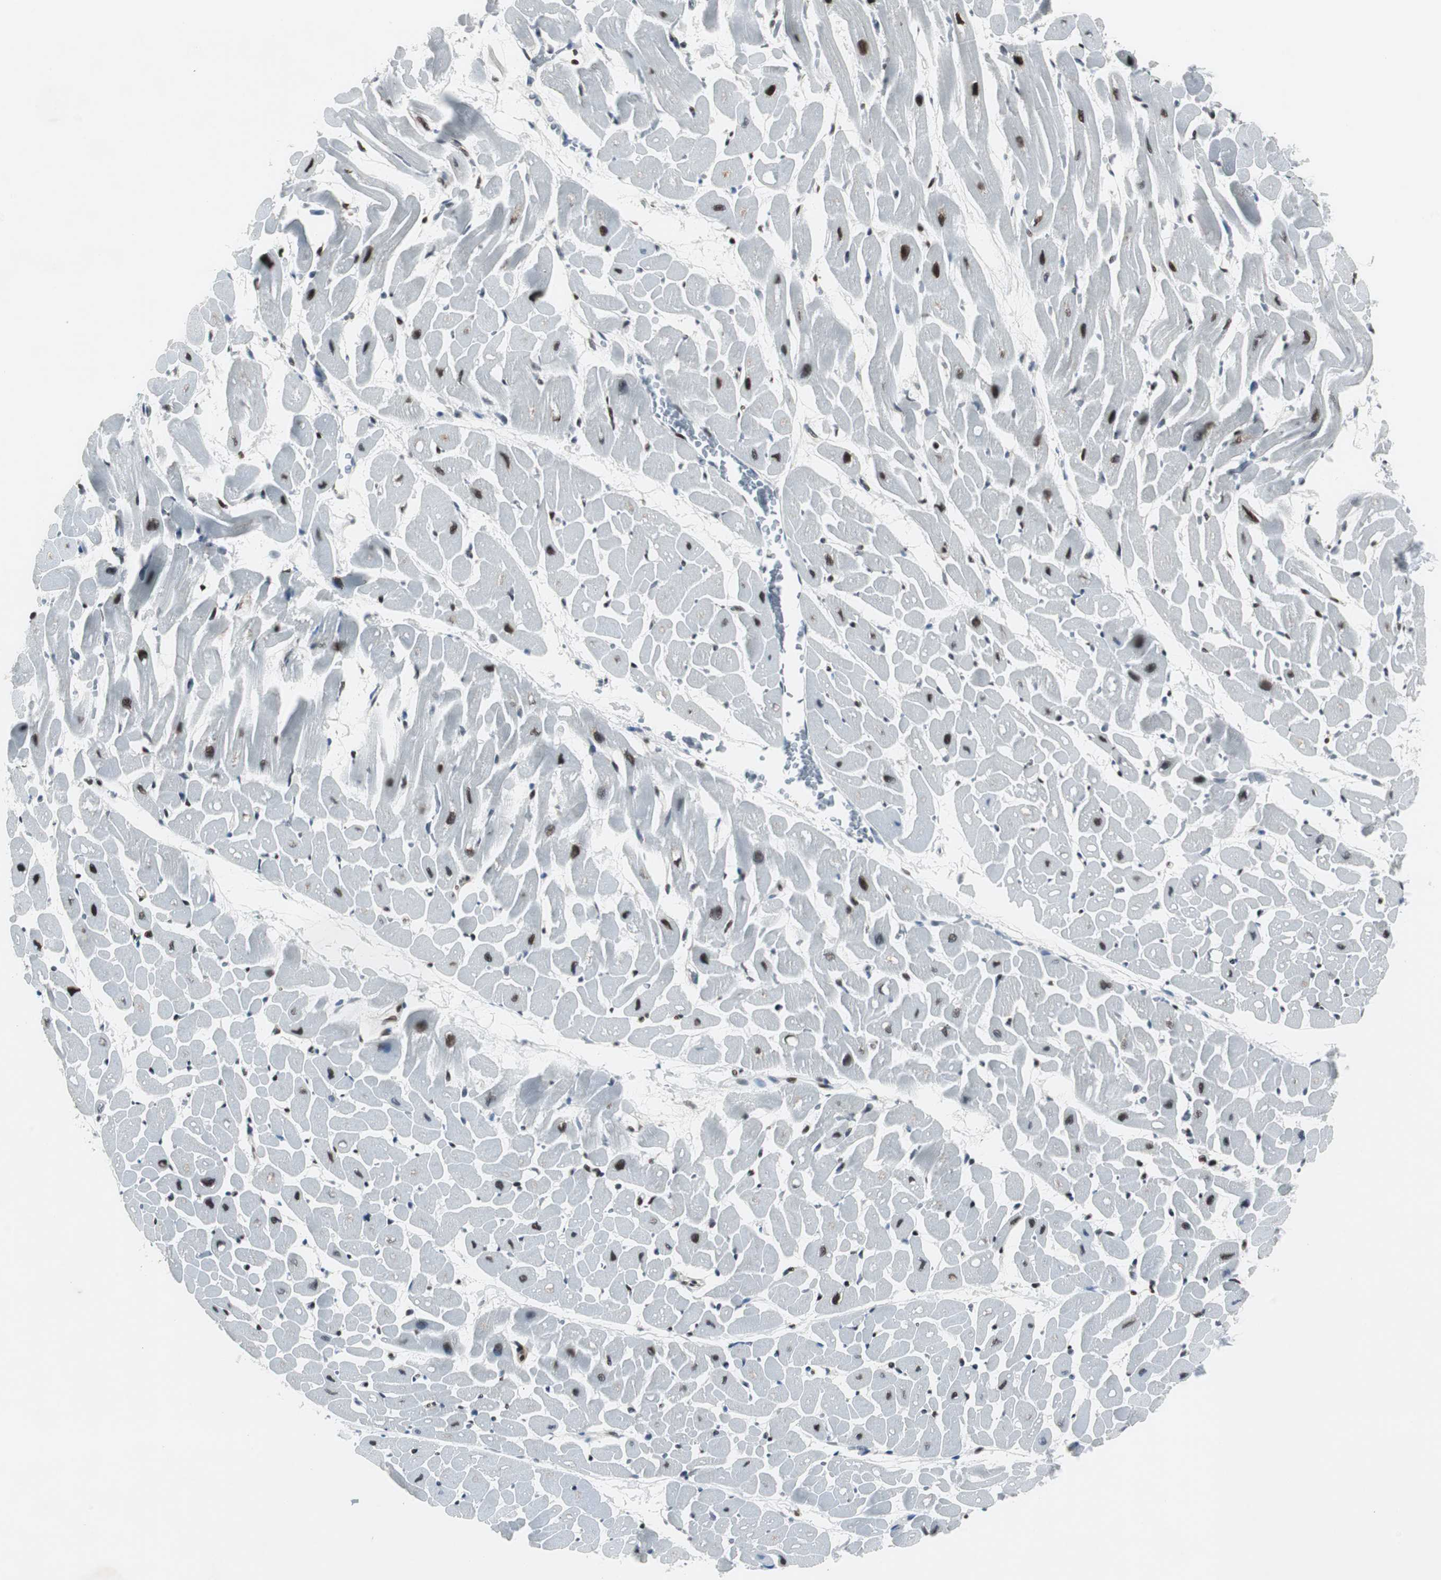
{"staining": {"intensity": "strong", "quantity": ">75%", "location": "nuclear"}, "tissue": "heart muscle", "cell_type": "Cardiomyocytes", "image_type": "normal", "snomed": [{"axis": "morphology", "description": "Normal tissue, NOS"}, {"axis": "topography", "description": "Heart"}], "caption": "IHC micrograph of unremarkable heart muscle: heart muscle stained using immunohistochemistry (IHC) exhibits high levels of strong protein expression localized specifically in the nuclear of cardiomyocytes, appearing as a nuclear brown color.", "gene": "MEF2D", "patient": {"sex": "male", "age": 45}}